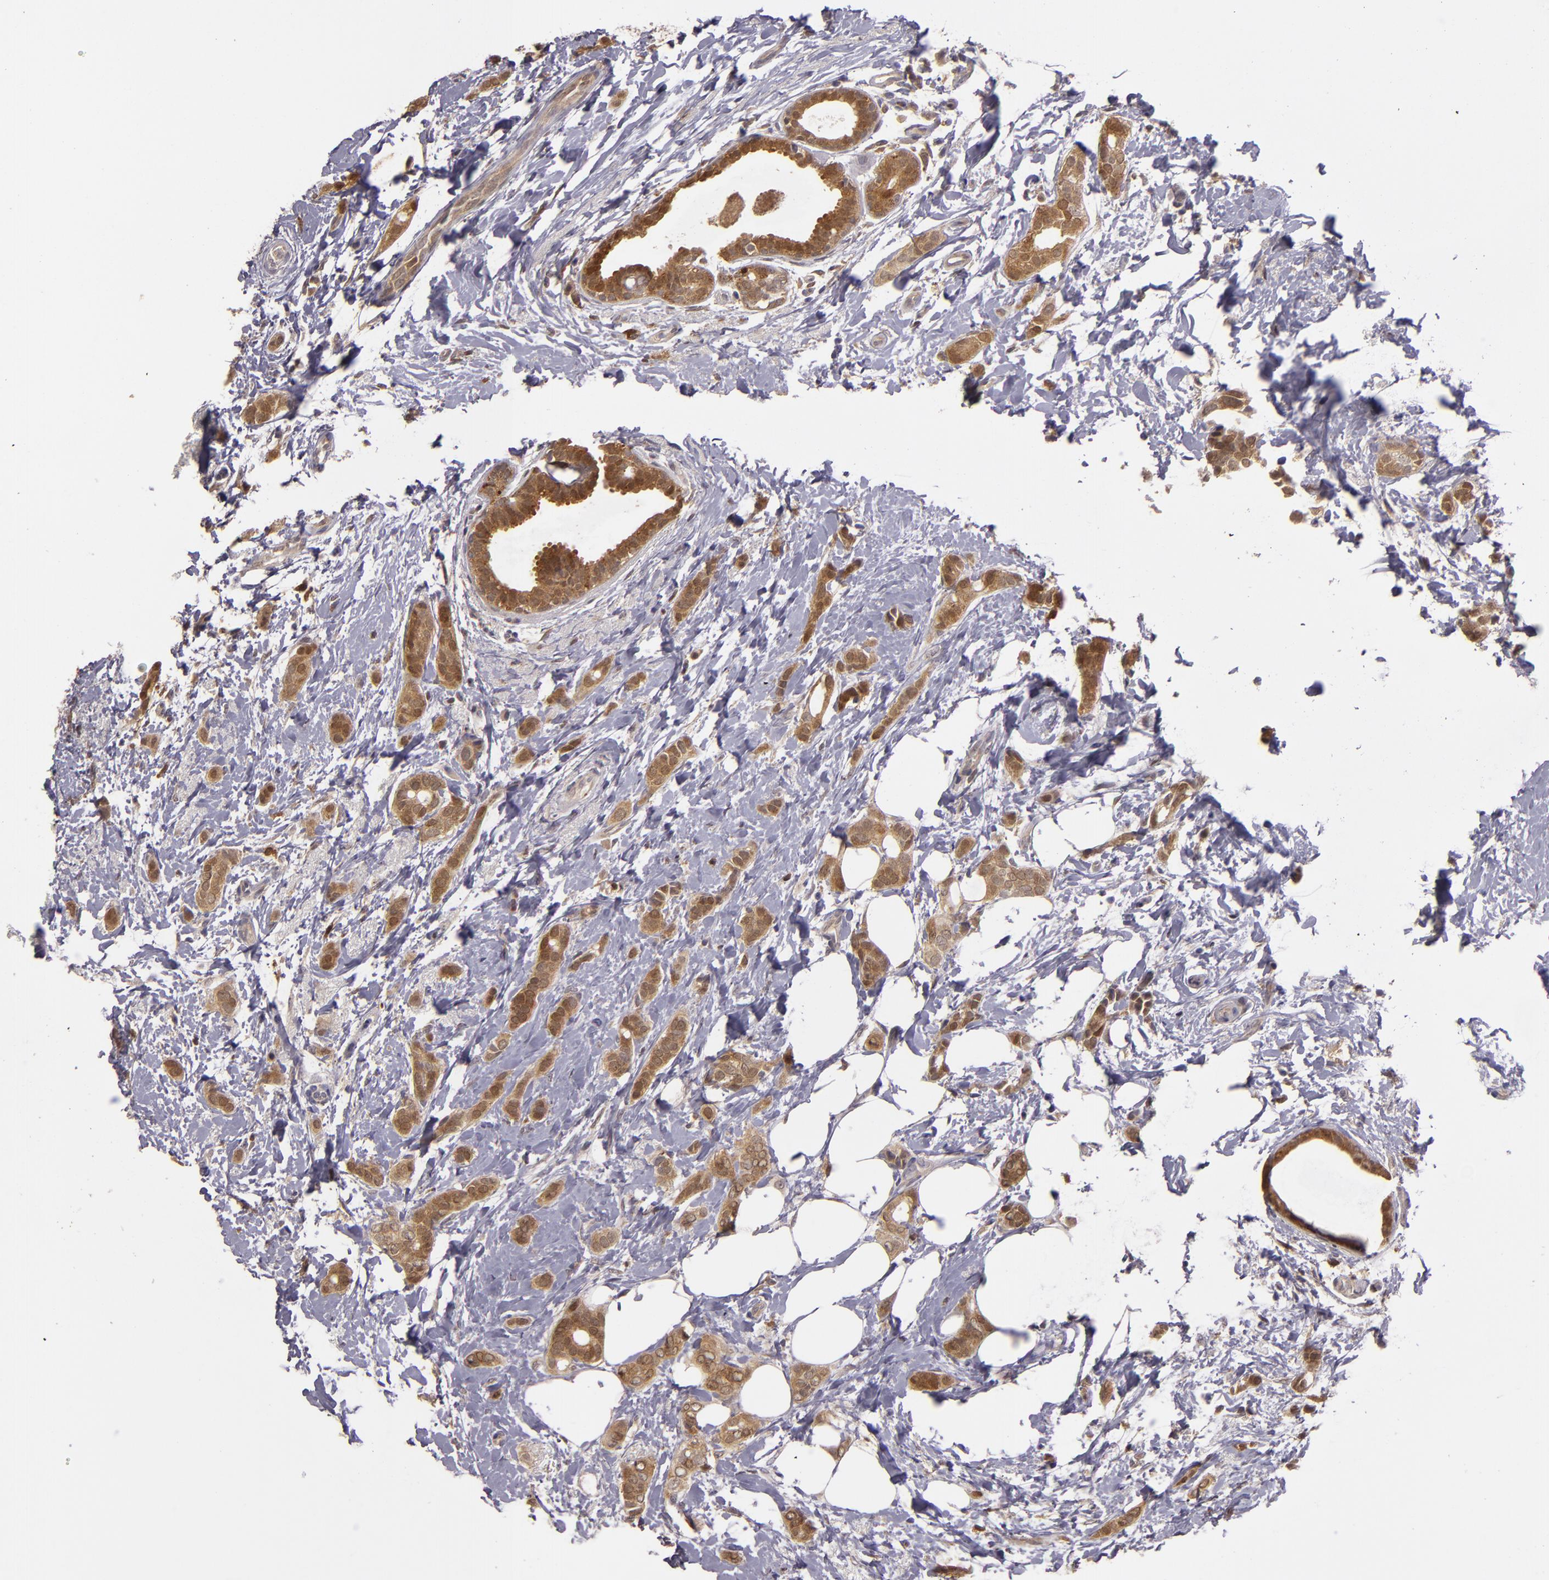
{"staining": {"intensity": "moderate", "quantity": ">75%", "location": "cytoplasmic/membranous"}, "tissue": "breast cancer", "cell_type": "Tumor cells", "image_type": "cancer", "snomed": [{"axis": "morphology", "description": "Duct carcinoma"}, {"axis": "topography", "description": "Breast"}], "caption": "Breast cancer tissue exhibits moderate cytoplasmic/membranous staining in approximately >75% of tumor cells", "gene": "FHIT", "patient": {"sex": "female", "age": 54}}